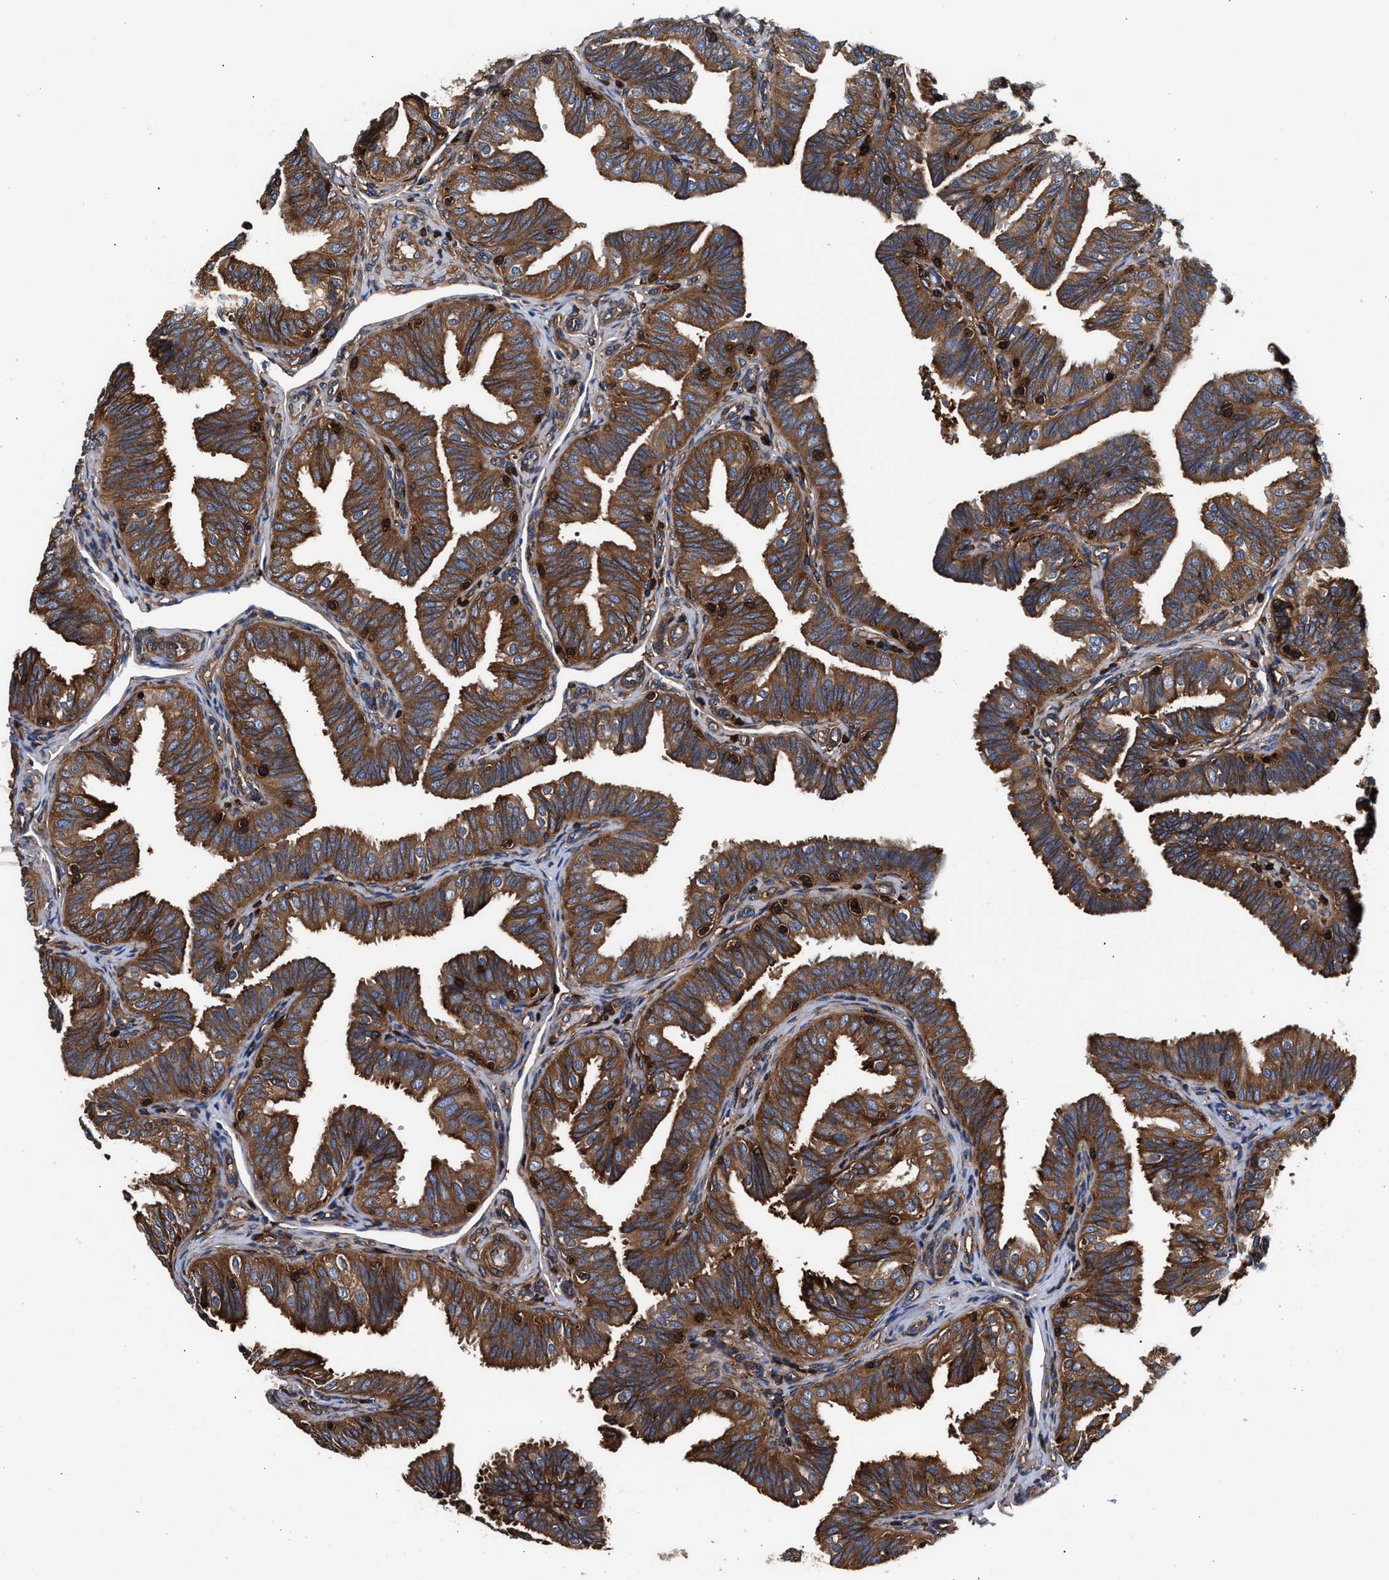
{"staining": {"intensity": "strong", "quantity": ">75%", "location": "cytoplasmic/membranous"}, "tissue": "fallopian tube", "cell_type": "Glandular cells", "image_type": "normal", "snomed": [{"axis": "morphology", "description": "Normal tissue, NOS"}, {"axis": "topography", "description": "Fallopian tube"}], "caption": "Unremarkable fallopian tube shows strong cytoplasmic/membranous expression in approximately >75% of glandular cells.", "gene": "ENSG00000286112", "patient": {"sex": "female", "age": 35}}